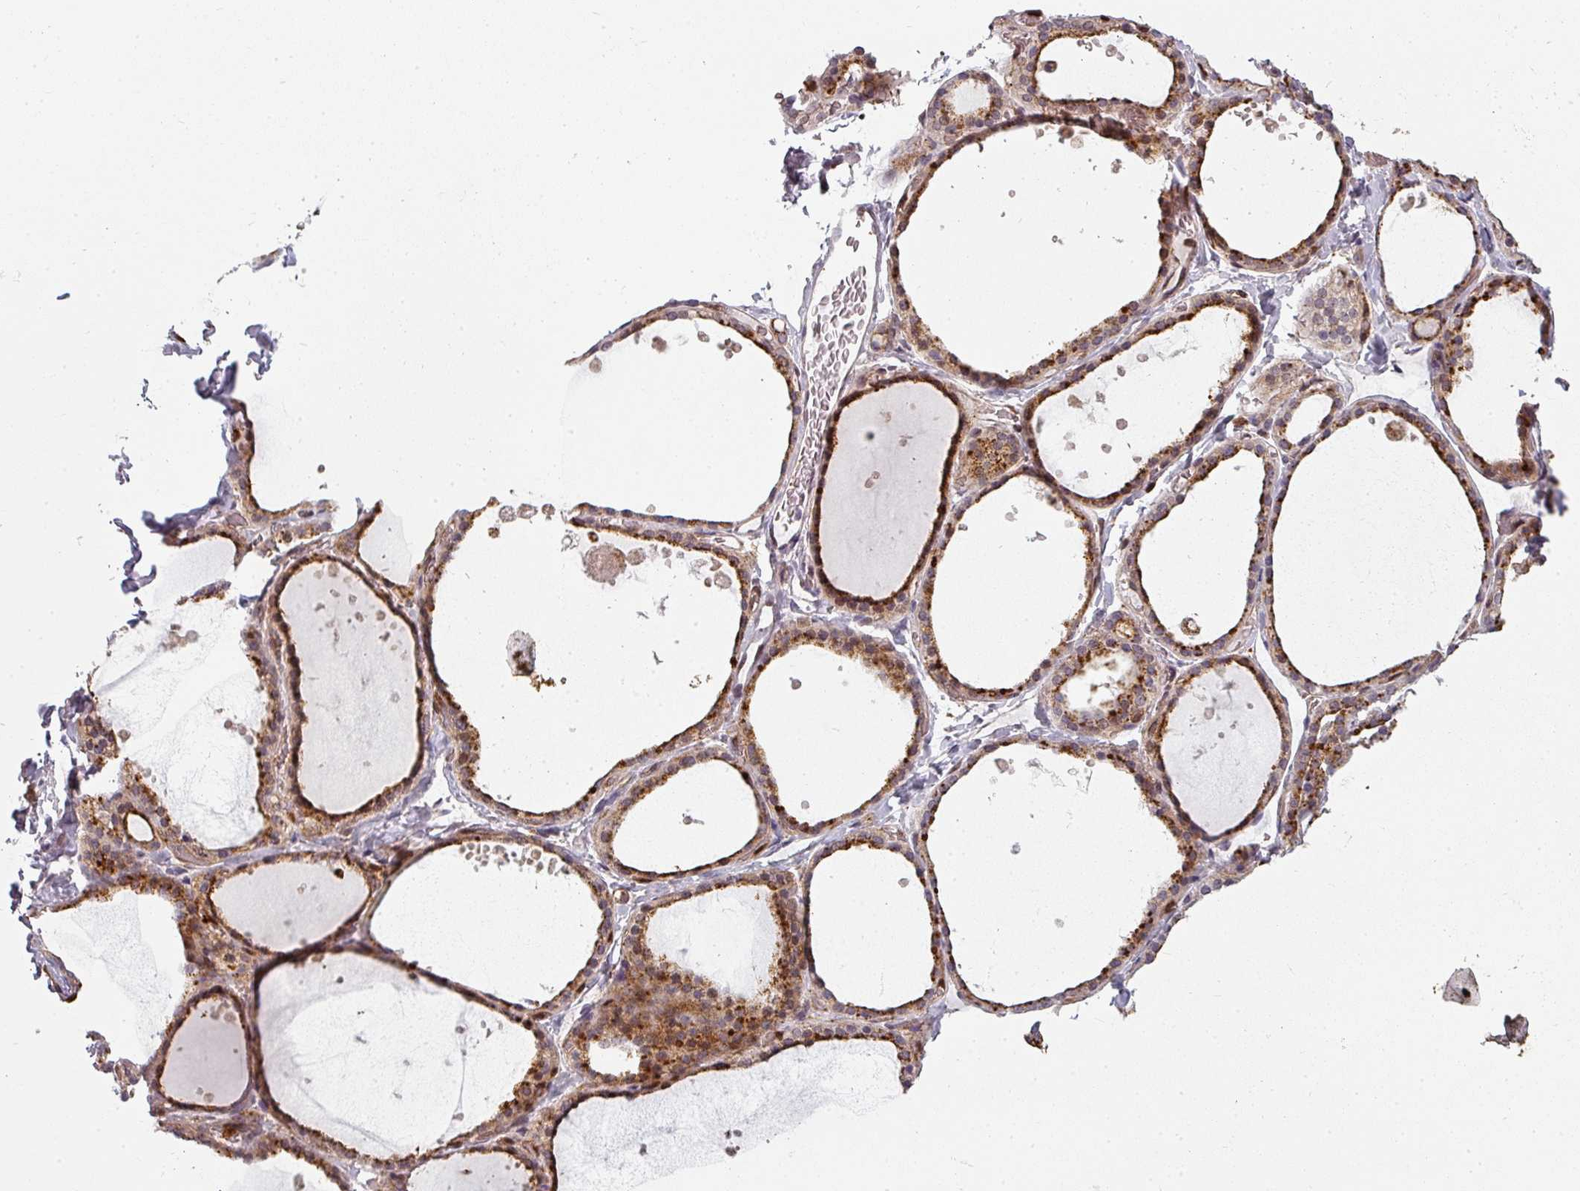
{"staining": {"intensity": "moderate", "quantity": ">75%", "location": "cytoplasmic/membranous"}, "tissue": "thyroid gland", "cell_type": "Glandular cells", "image_type": "normal", "snomed": [{"axis": "morphology", "description": "Normal tissue, NOS"}, {"axis": "topography", "description": "Thyroid gland"}], "caption": "An immunohistochemistry micrograph of normal tissue is shown. Protein staining in brown labels moderate cytoplasmic/membranous positivity in thyroid gland within glandular cells. Ihc stains the protein in brown and the nuclei are stained blue.", "gene": "CLIC1", "patient": {"sex": "female", "age": 44}}